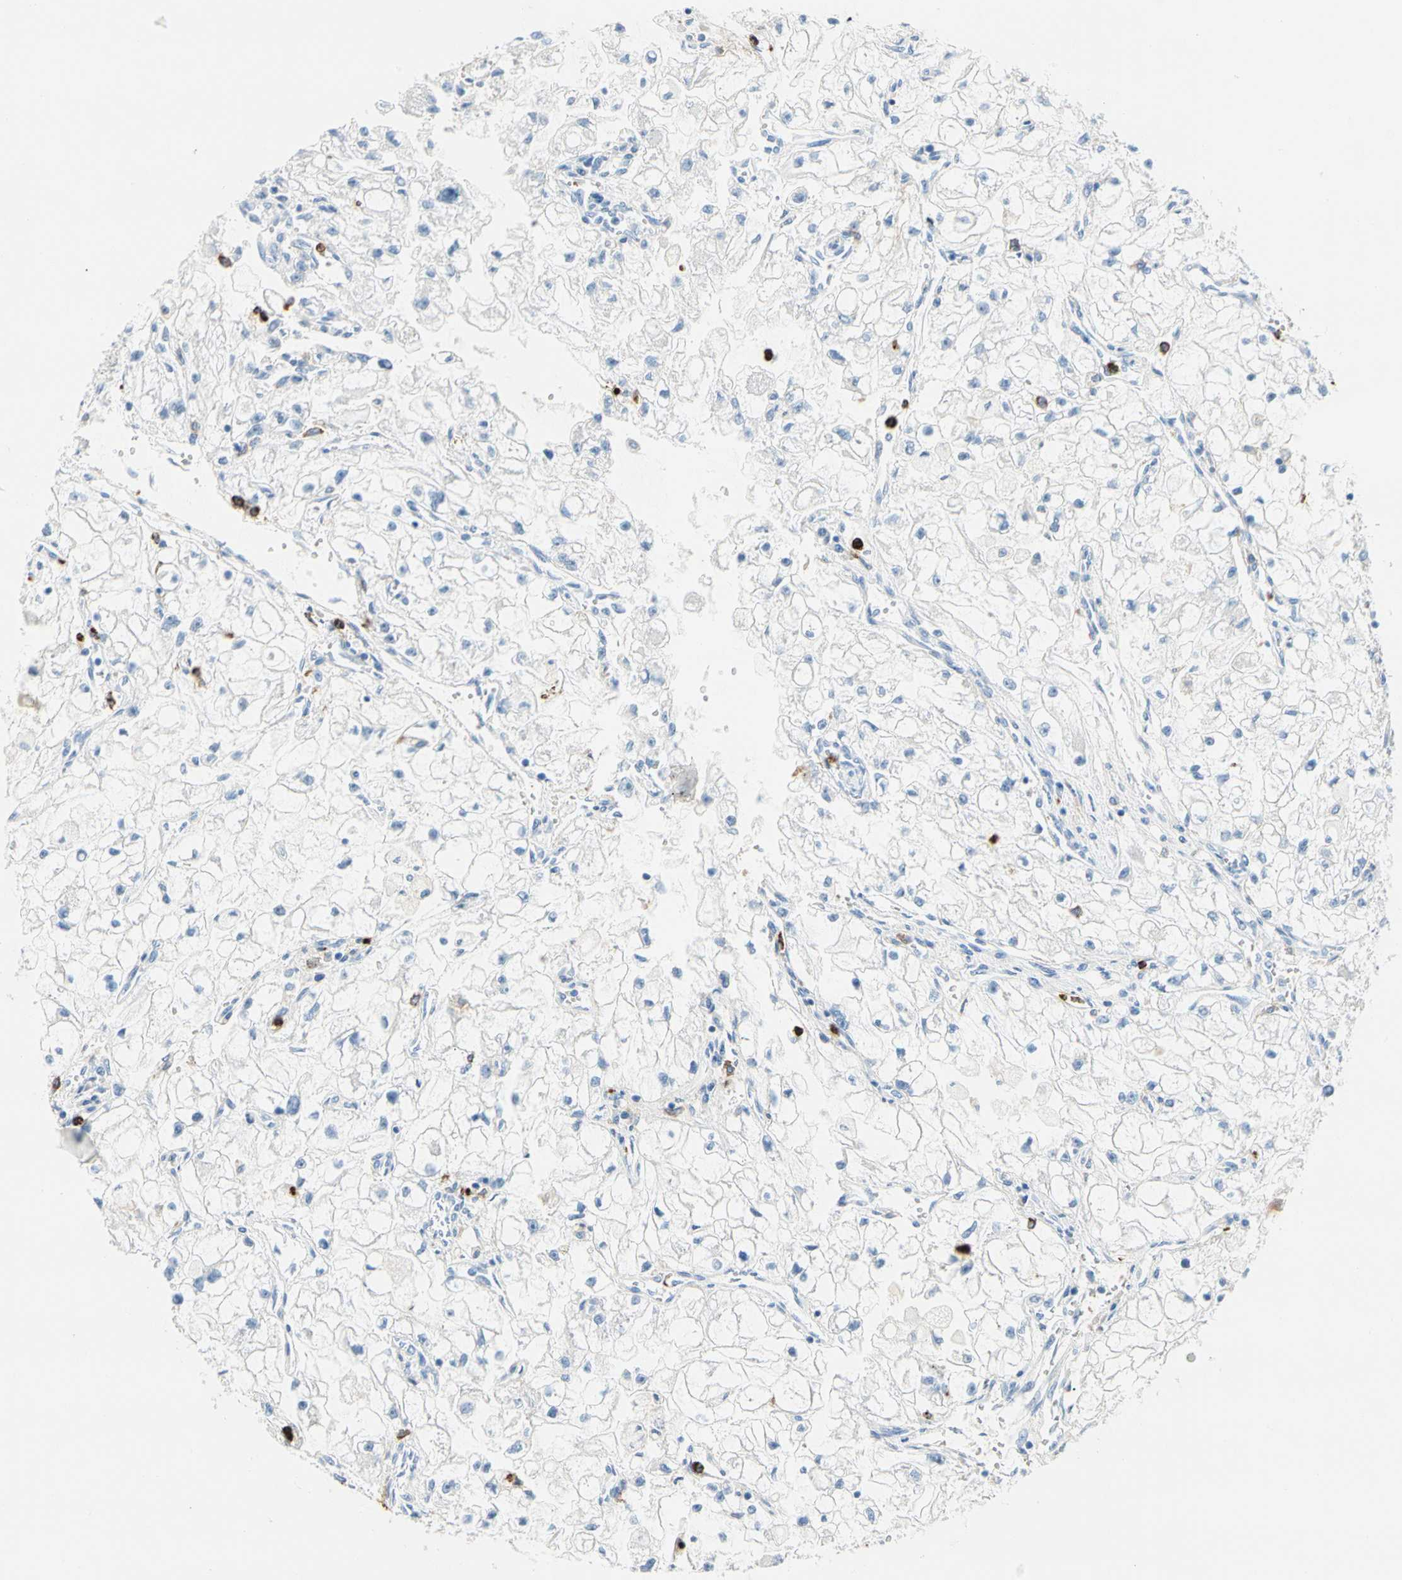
{"staining": {"intensity": "negative", "quantity": "none", "location": "none"}, "tissue": "renal cancer", "cell_type": "Tumor cells", "image_type": "cancer", "snomed": [{"axis": "morphology", "description": "Adenocarcinoma, NOS"}, {"axis": "topography", "description": "Kidney"}], "caption": "This is an immunohistochemistry photomicrograph of renal adenocarcinoma. There is no positivity in tumor cells.", "gene": "CLEC4A", "patient": {"sex": "female", "age": 70}}